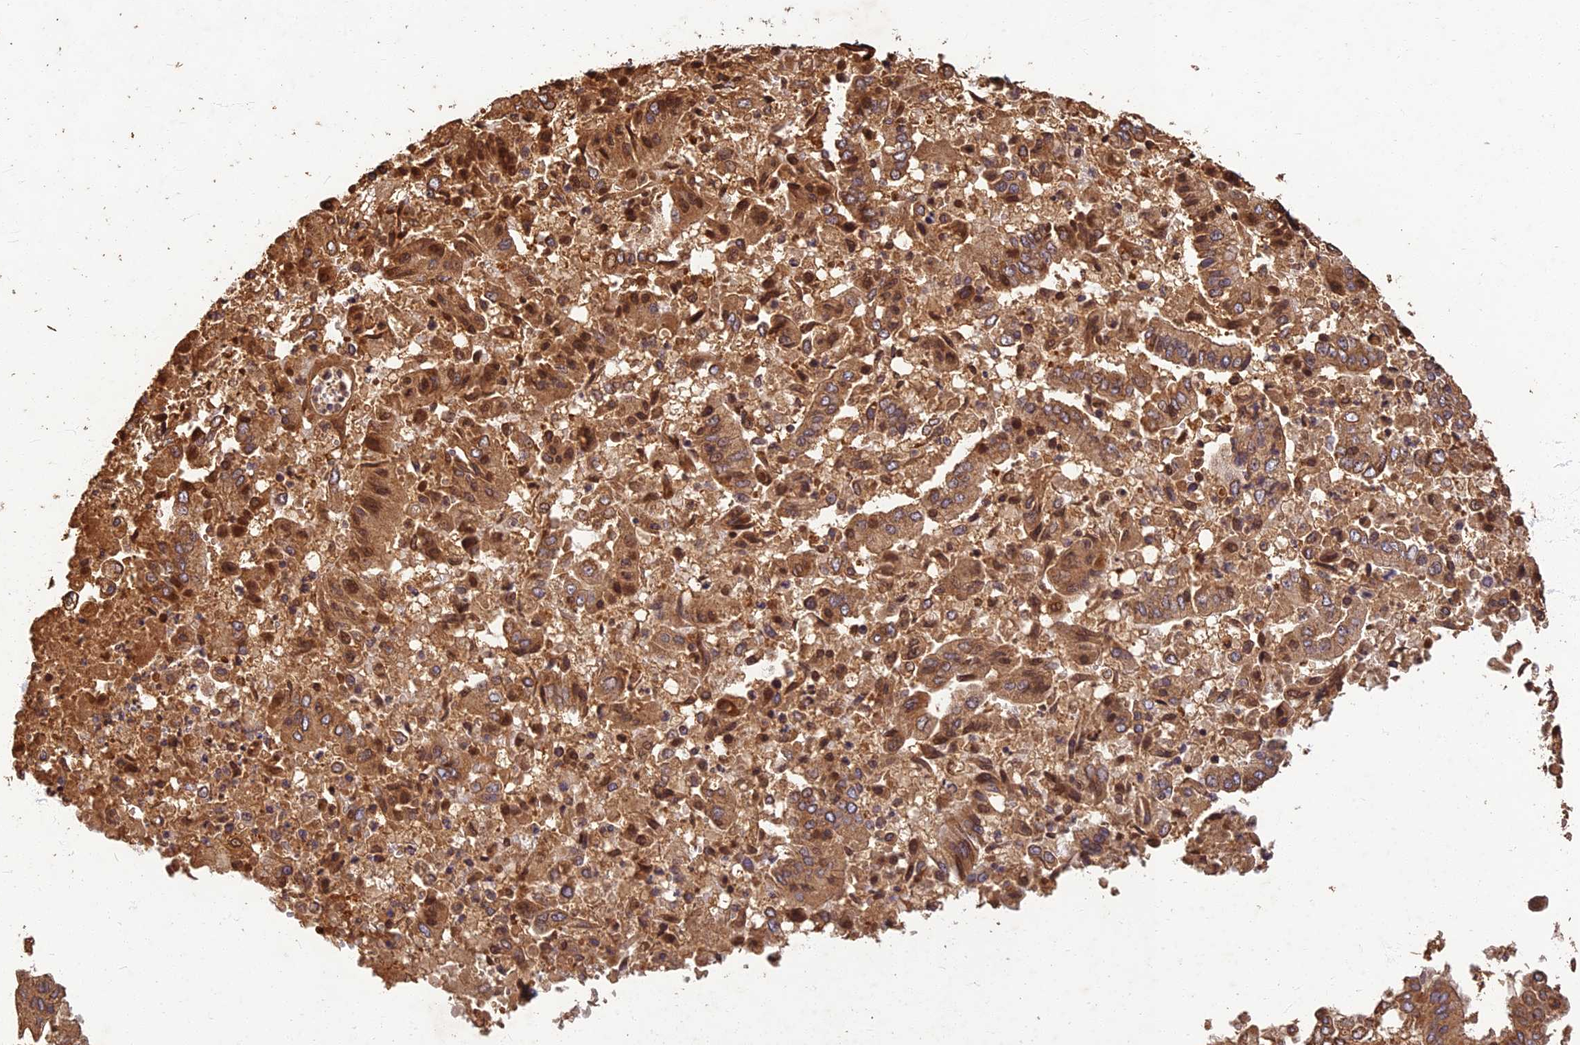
{"staining": {"intensity": "moderate", "quantity": ">75%", "location": "cytoplasmic/membranous"}, "tissue": "pancreatic cancer", "cell_type": "Tumor cells", "image_type": "cancer", "snomed": [{"axis": "morphology", "description": "Adenocarcinoma, NOS"}, {"axis": "topography", "description": "Pancreas"}], "caption": "The photomicrograph displays a brown stain indicating the presence of a protein in the cytoplasmic/membranous of tumor cells in adenocarcinoma (pancreatic).", "gene": "CORO1C", "patient": {"sex": "female", "age": 77}}